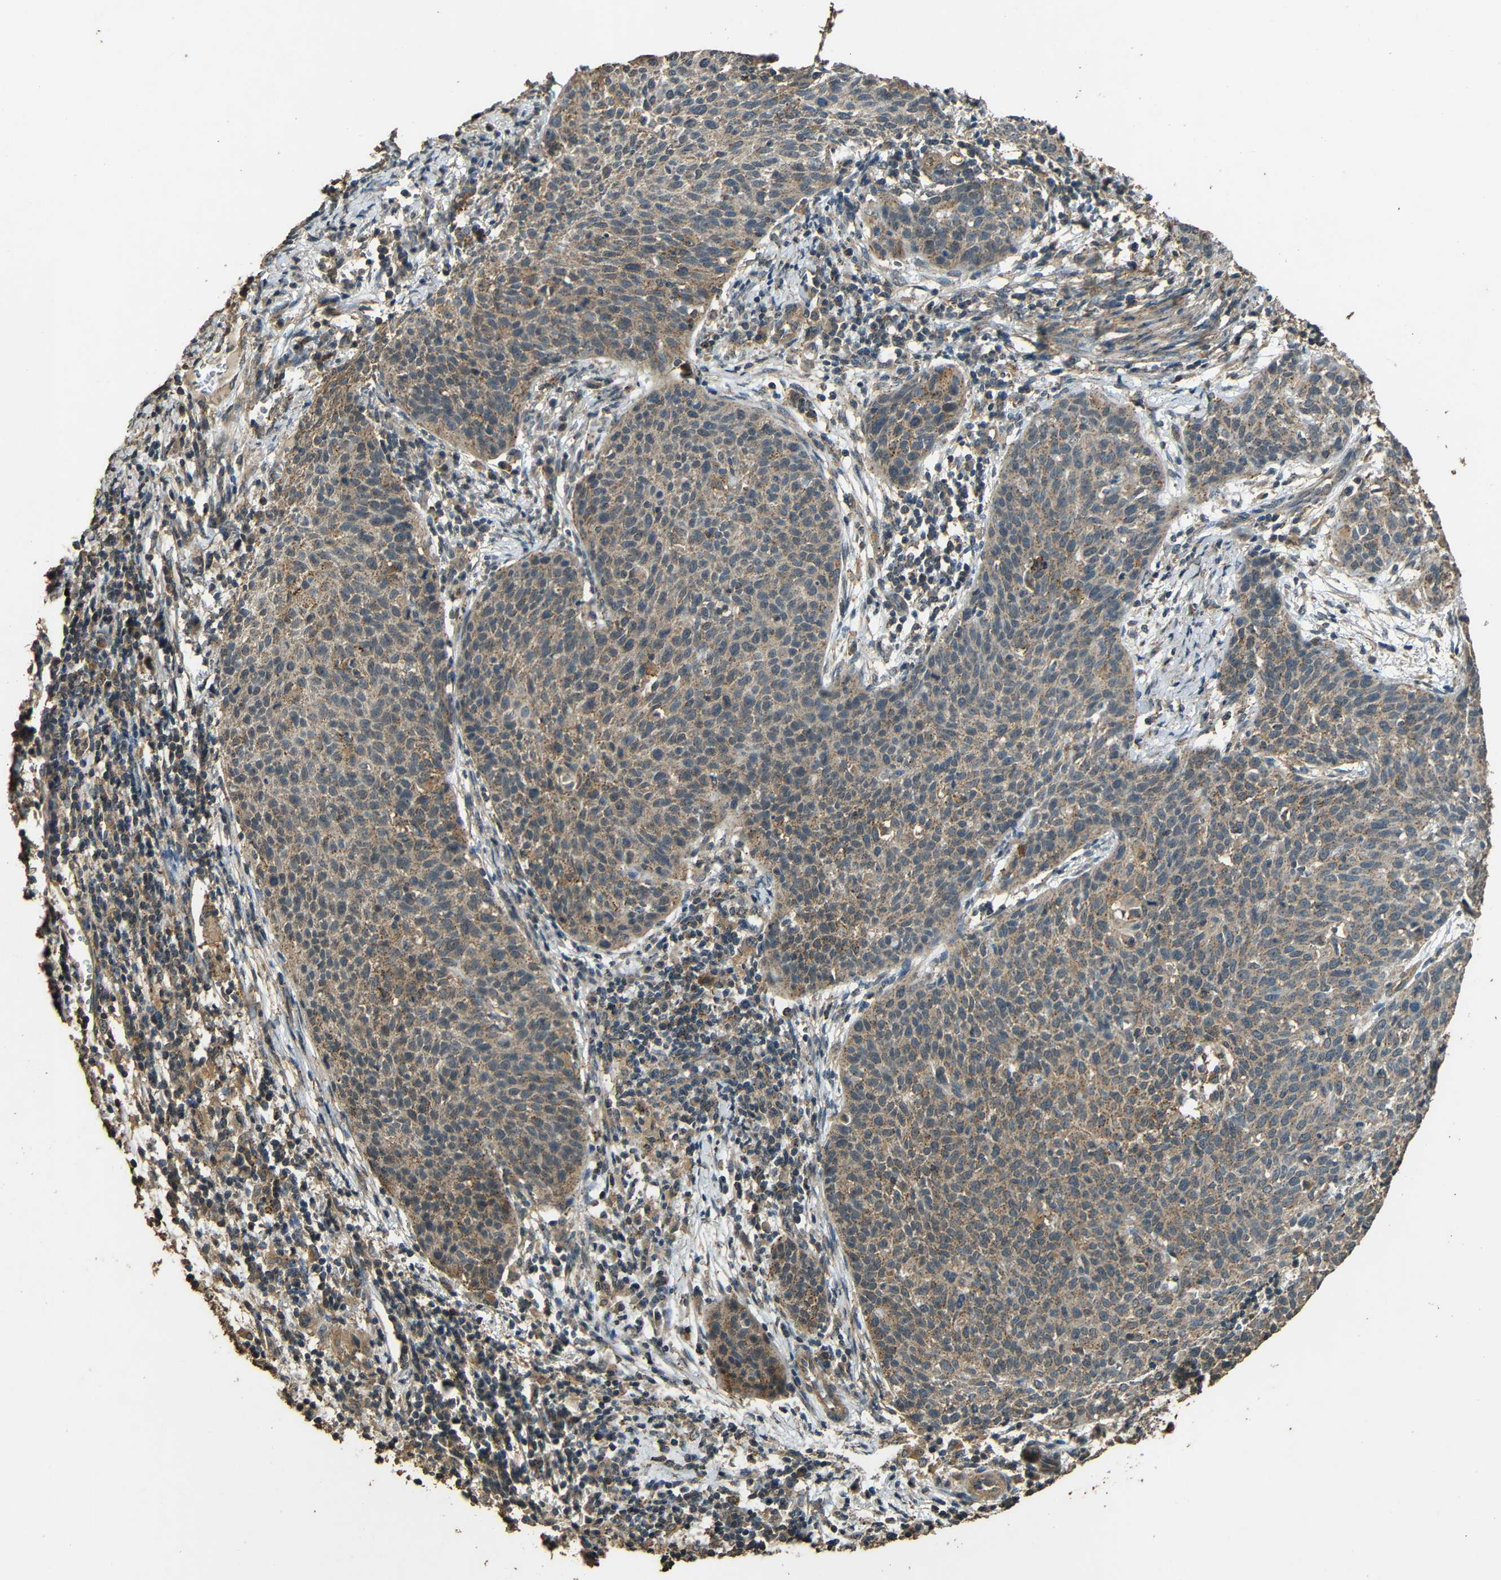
{"staining": {"intensity": "weak", "quantity": ">75%", "location": "cytoplasmic/membranous"}, "tissue": "cervical cancer", "cell_type": "Tumor cells", "image_type": "cancer", "snomed": [{"axis": "morphology", "description": "Squamous cell carcinoma, NOS"}, {"axis": "topography", "description": "Cervix"}], "caption": "Protein analysis of cervical cancer tissue displays weak cytoplasmic/membranous expression in about >75% of tumor cells. (Stains: DAB (3,3'-diaminobenzidine) in brown, nuclei in blue, Microscopy: brightfield microscopy at high magnification).", "gene": "PDE5A", "patient": {"sex": "female", "age": 38}}